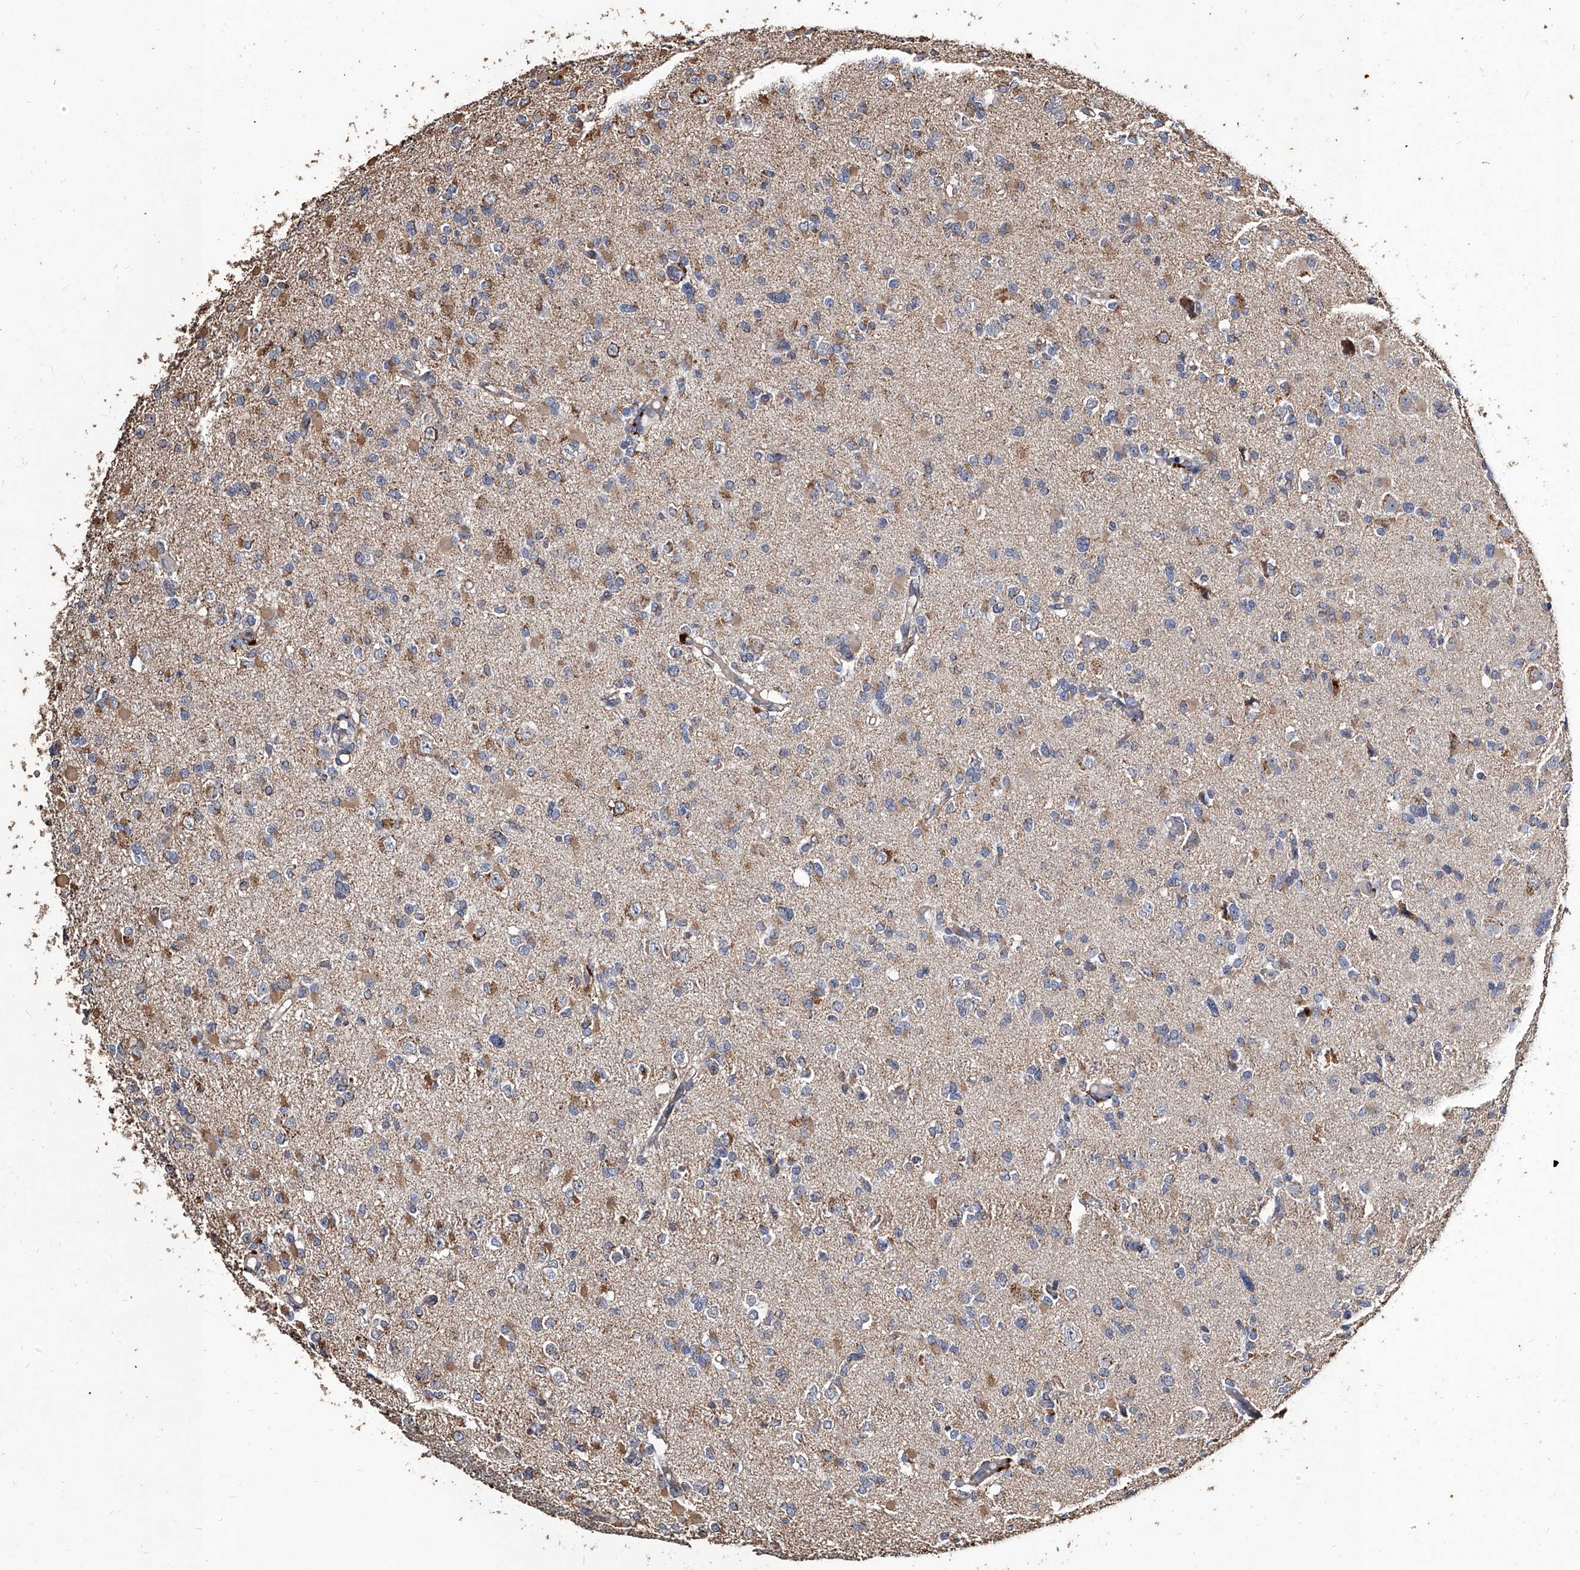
{"staining": {"intensity": "weak", "quantity": "<25%", "location": "cytoplasmic/membranous"}, "tissue": "glioma", "cell_type": "Tumor cells", "image_type": "cancer", "snomed": [{"axis": "morphology", "description": "Glioma, malignant, Low grade"}, {"axis": "topography", "description": "Brain"}], "caption": "There is no significant positivity in tumor cells of malignant glioma (low-grade).", "gene": "GPR183", "patient": {"sex": "female", "age": 22}}